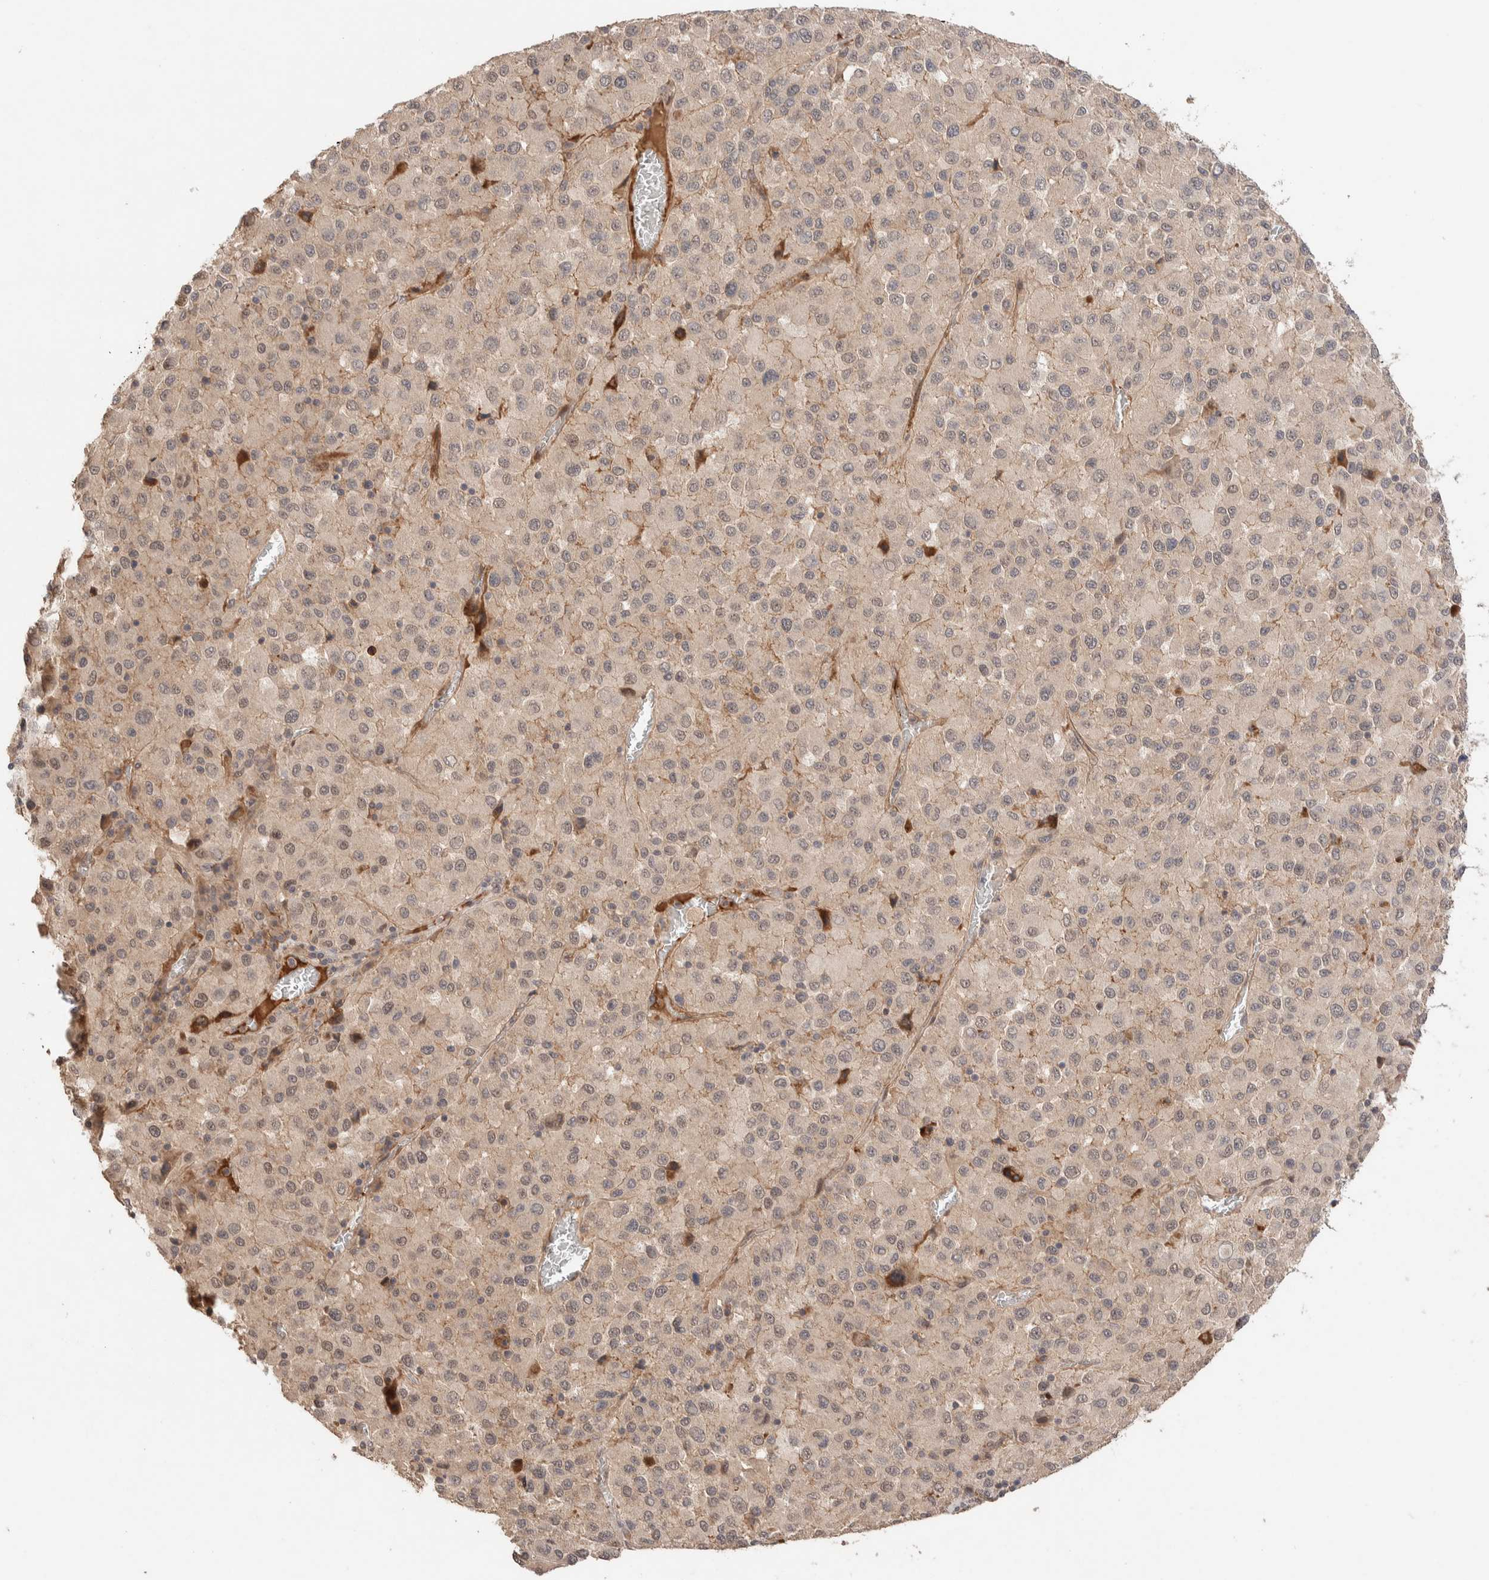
{"staining": {"intensity": "weak", "quantity": ">75%", "location": "cytoplasmic/membranous"}, "tissue": "melanoma", "cell_type": "Tumor cells", "image_type": "cancer", "snomed": [{"axis": "morphology", "description": "Malignant melanoma, Metastatic site"}, {"axis": "topography", "description": "Lung"}], "caption": "Weak cytoplasmic/membranous positivity for a protein is identified in approximately >75% of tumor cells of melanoma using immunohistochemistry (IHC).", "gene": "CASK", "patient": {"sex": "male", "age": 64}}